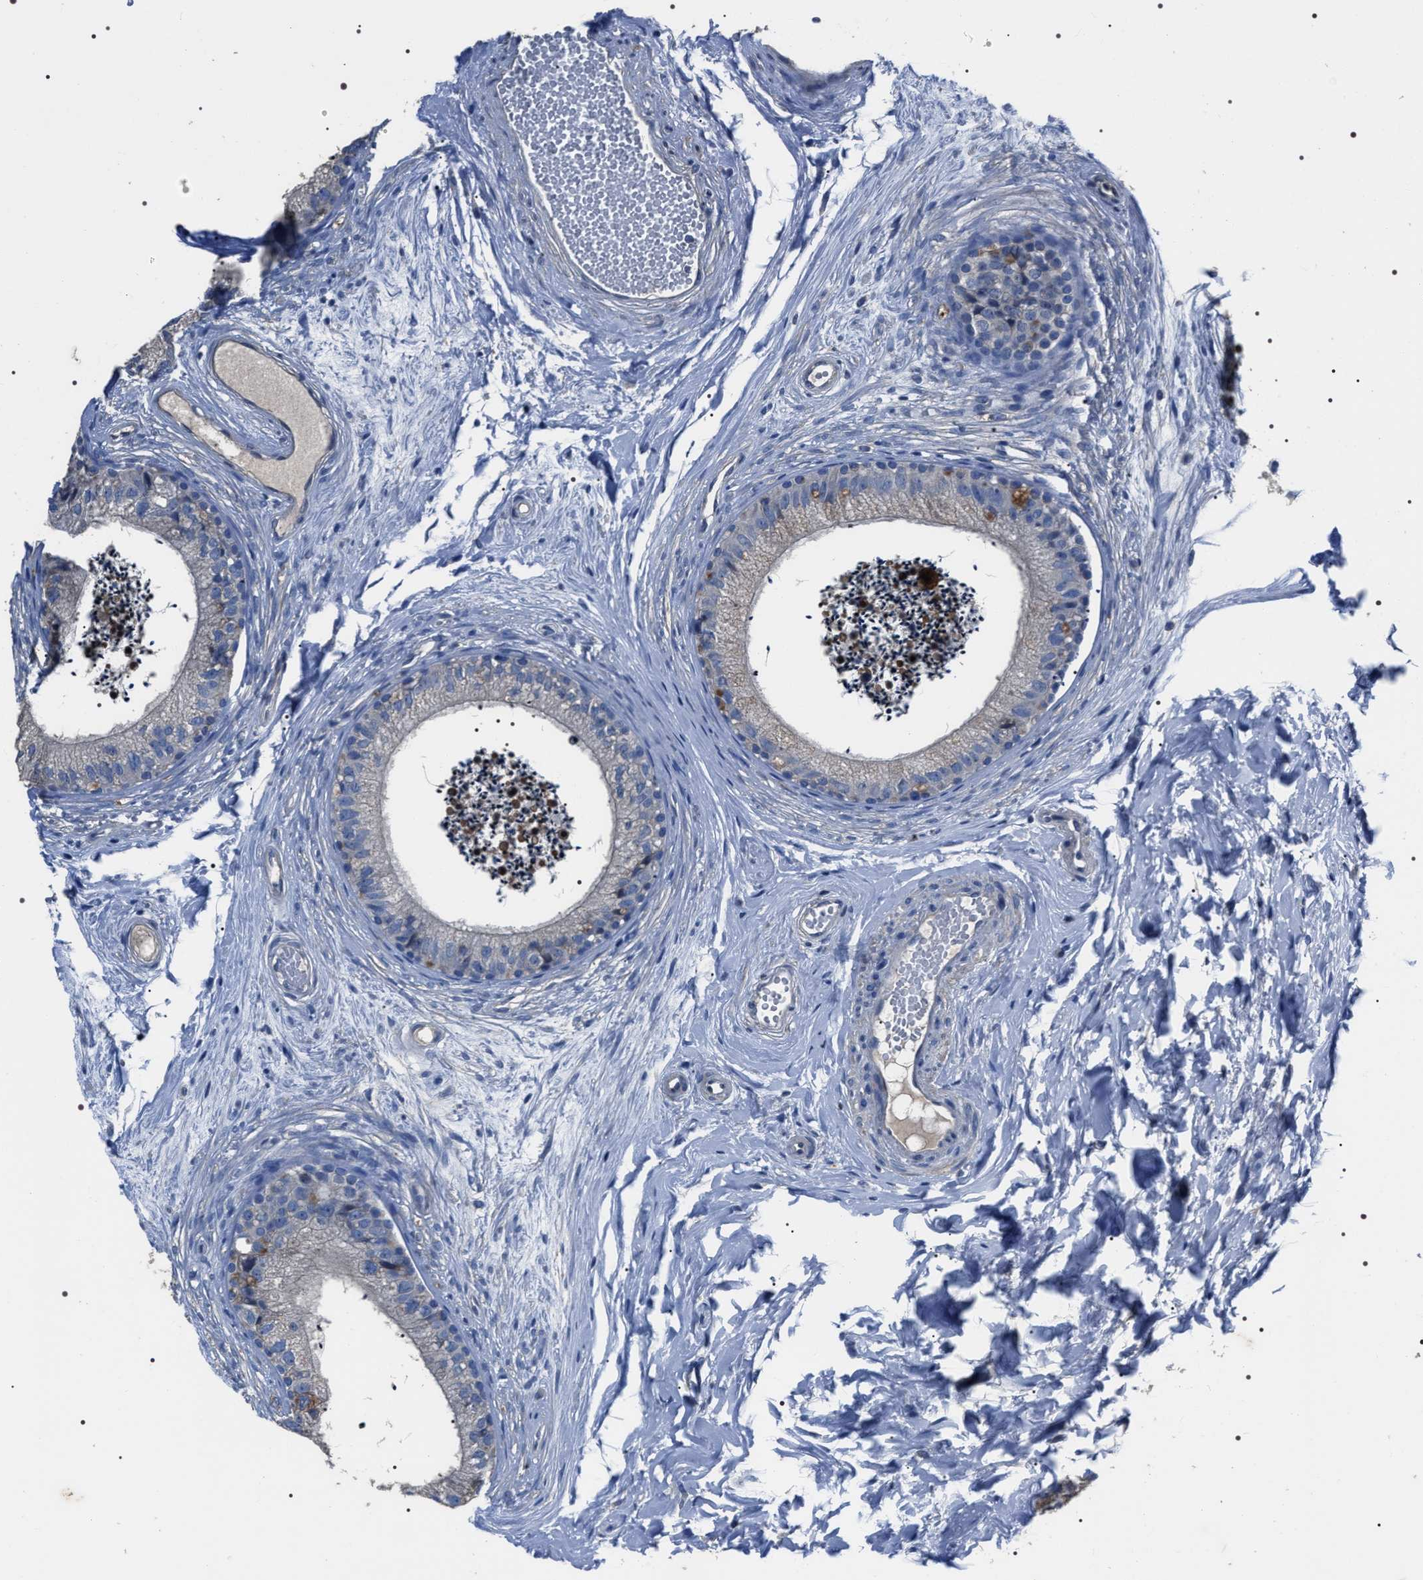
{"staining": {"intensity": "negative", "quantity": "none", "location": "none"}, "tissue": "epididymis", "cell_type": "Glandular cells", "image_type": "normal", "snomed": [{"axis": "morphology", "description": "Normal tissue, NOS"}, {"axis": "topography", "description": "Epididymis"}], "caption": "DAB (3,3'-diaminobenzidine) immunohistochemical staining of benign human epididymis shows no significant positivity in glandular cells.", "gene": "TRIM54", "patient": {"sex": "male", "age": 56}}